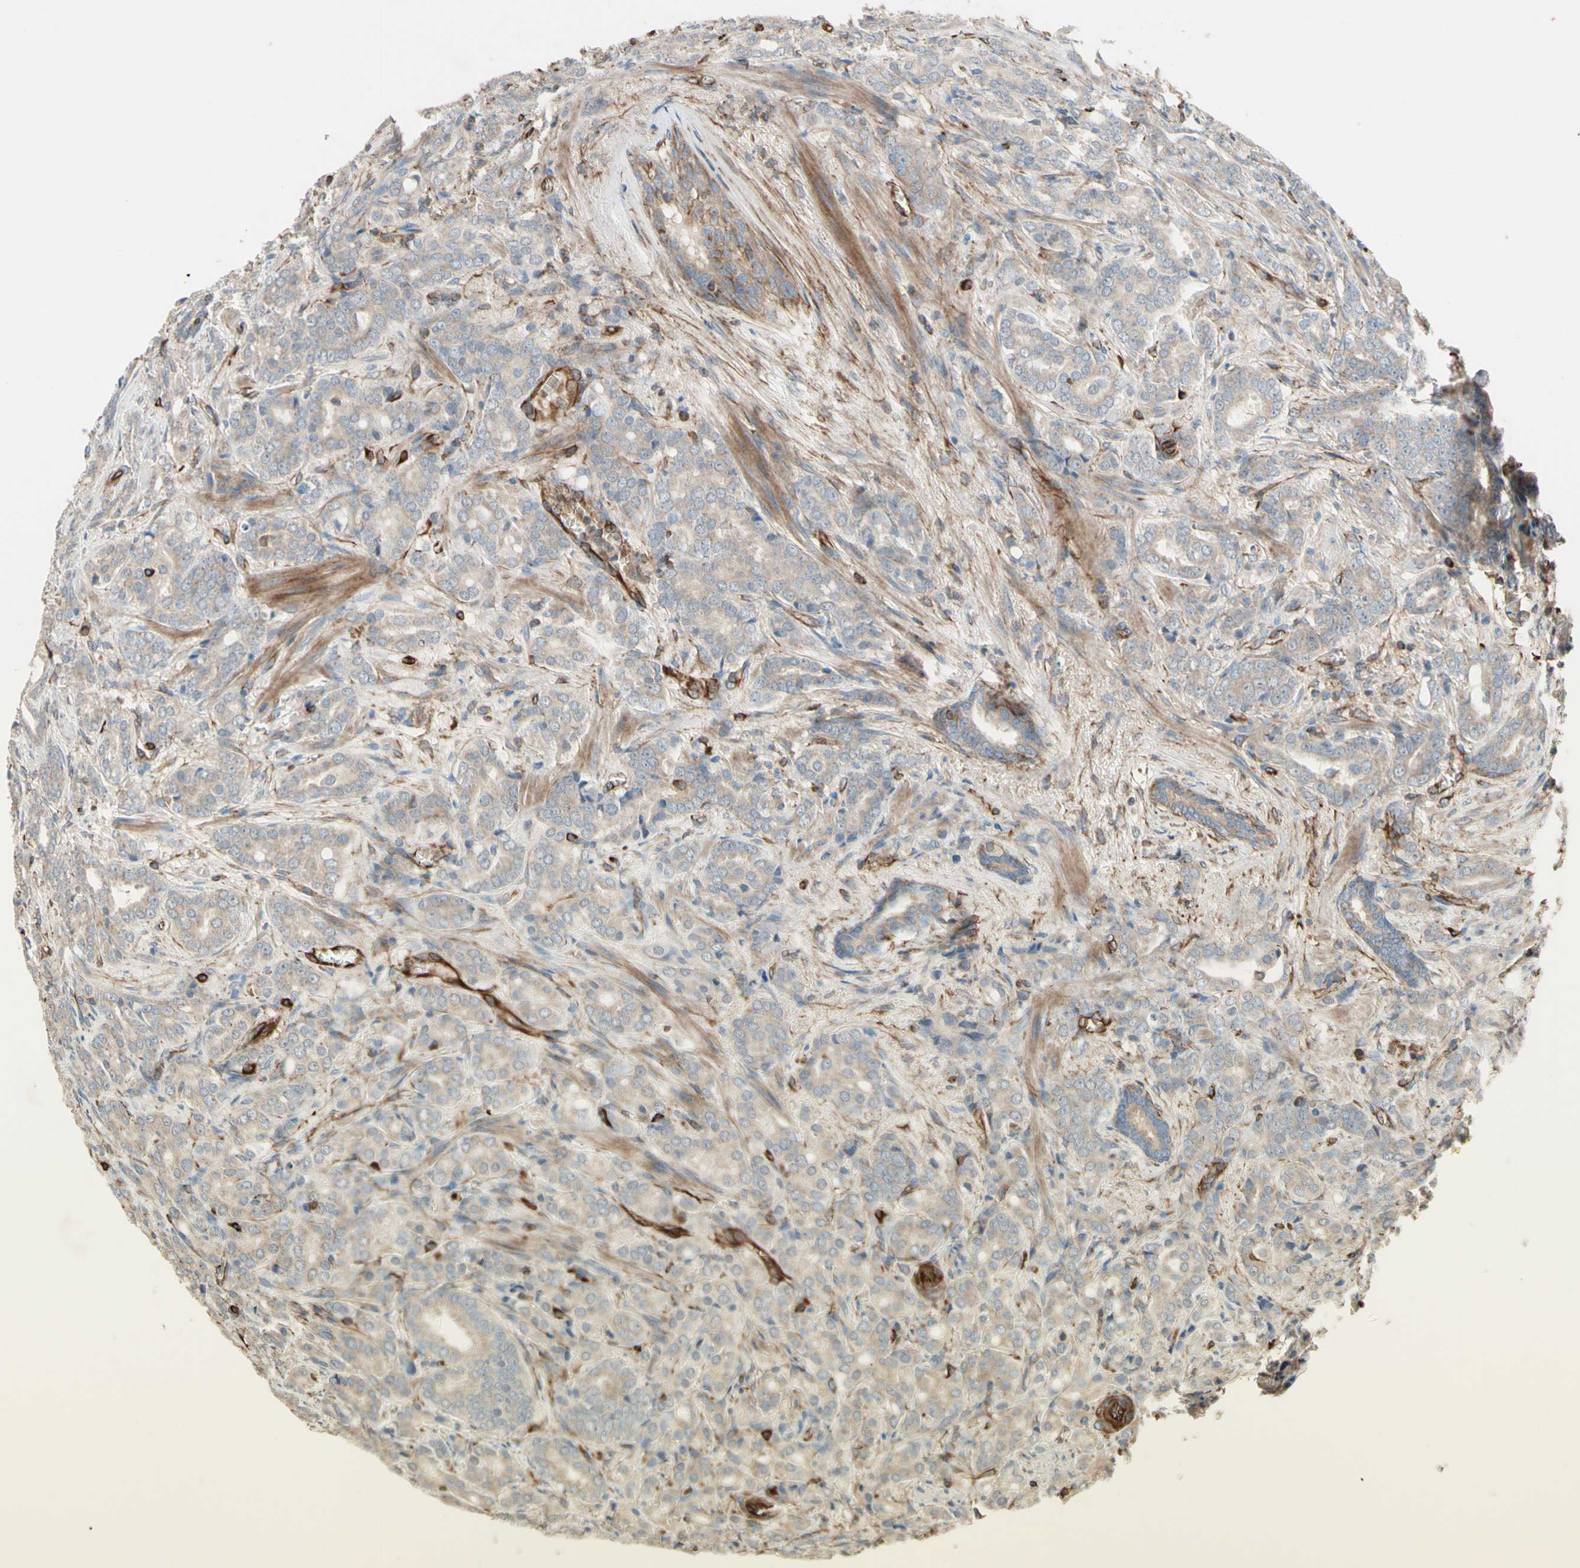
{"staining": {"intensity": "weak", "quantity": "<25%", "location": "cytoplasmic/membranous"}, "tissue": "prostate cancer", "cell_type": "Tumor cells", "image_type": "cancer", "snomed": [{"axis": "morphology", "description": "Adenocarcinoma, High grade"}, {"axis": "topography", "description": "Prostate"}], "caption": "Immunohistochemical staining of human high-grade adenocarcinoma (prostate) shows no significant staining in tumor cells.", "gene": "TRAF2", "patient": {"sex": "male", "age": 64}}